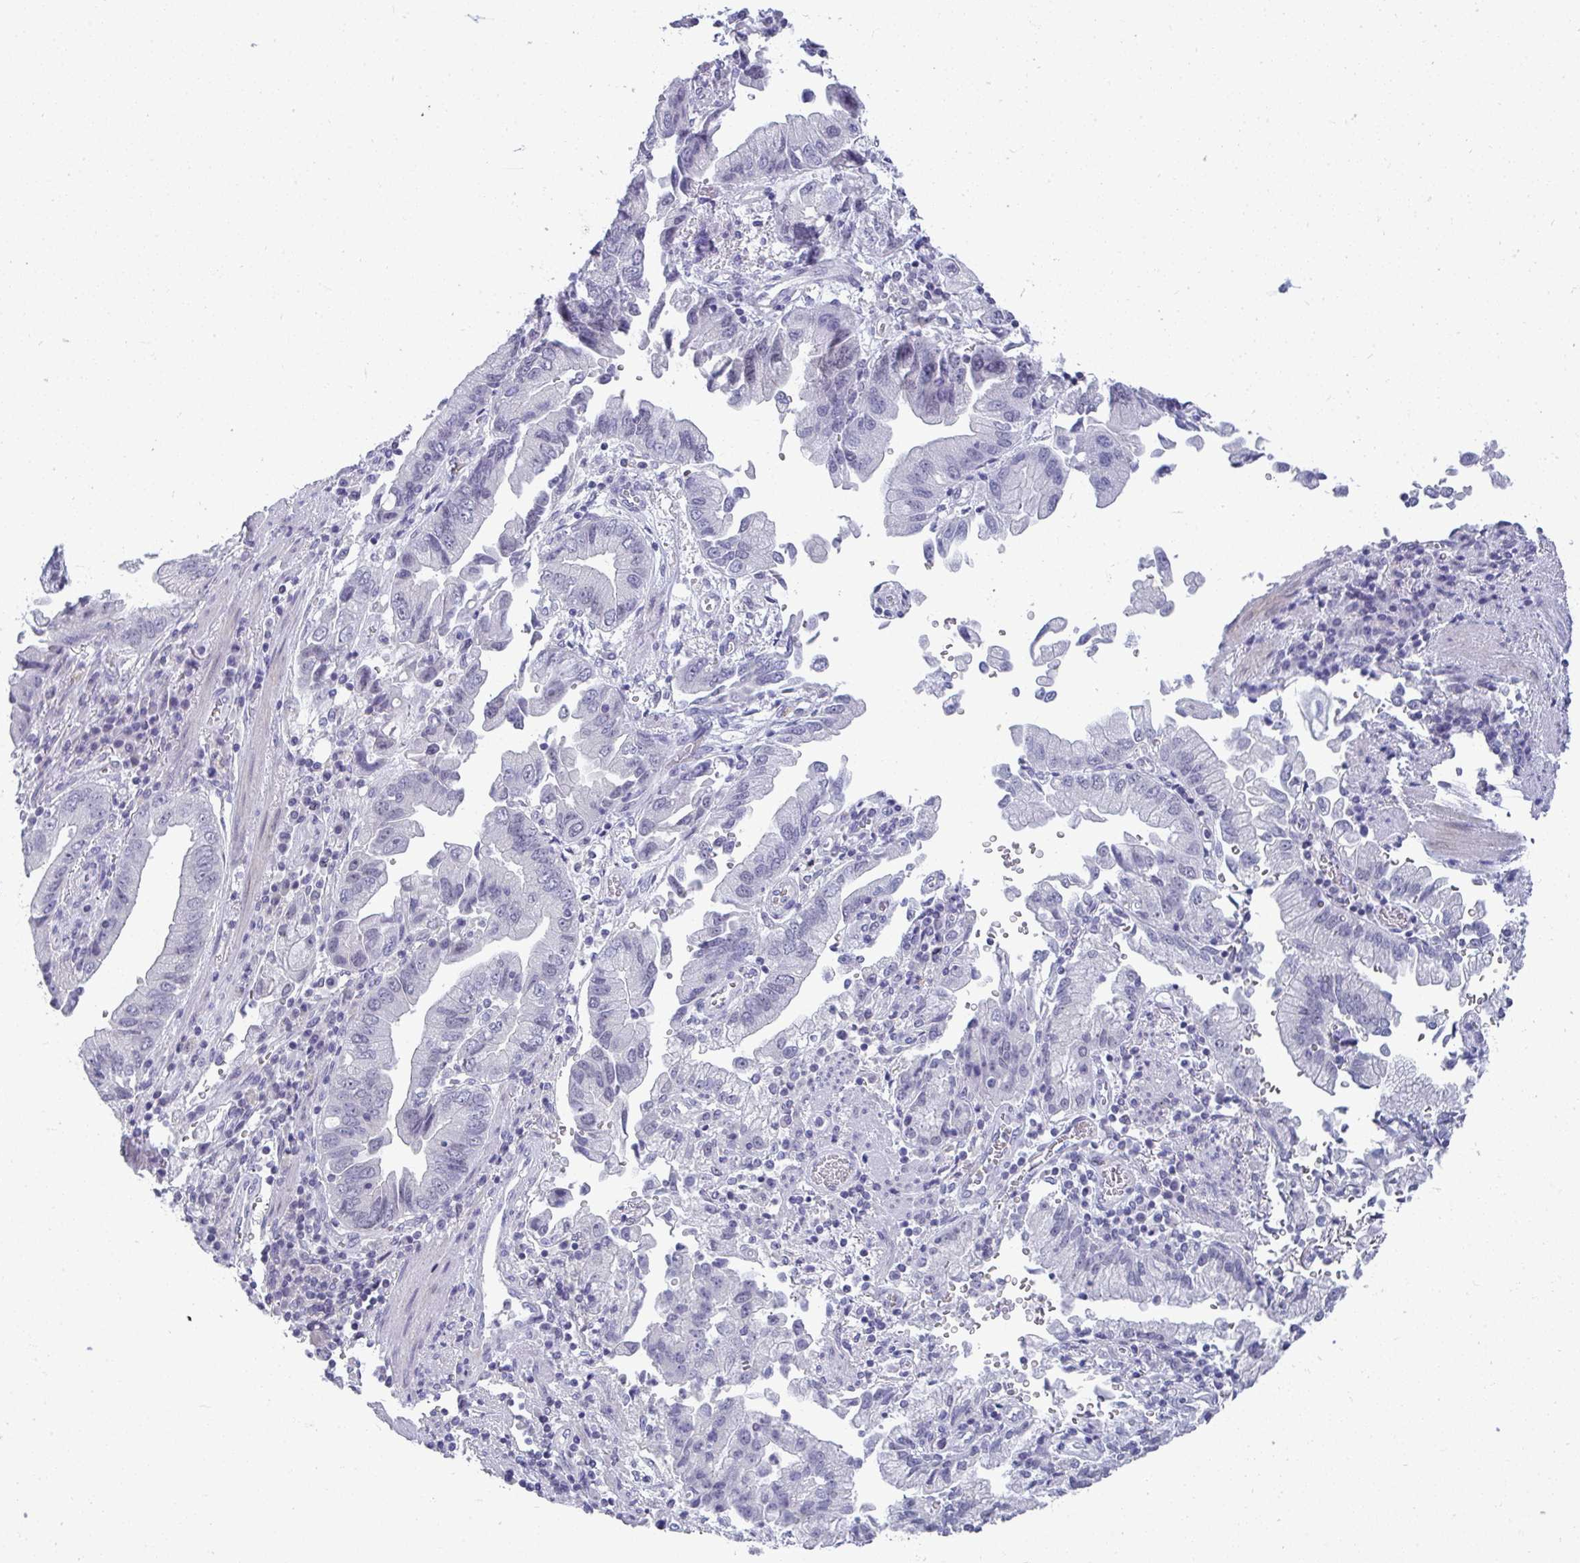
{"staining": {"intensity": "negative", "quantity": "none", "location": "none"}, "tissue": "stomach cancer", "cell_type": "Tumor cells", "image_type": "cancer", "snomed": [{"axis": "morphology", "description": "Adenocarcinoma, NOS"}, {"axis": "topography", "description": "Stomach"}], "caption": "Immunohistochemical staining of stomach cancer (adenocarcinoma) reveals no significant expression in tumor cells.", "gene": "TMEM82", "patient": {"sex": "male", "age": 62}}